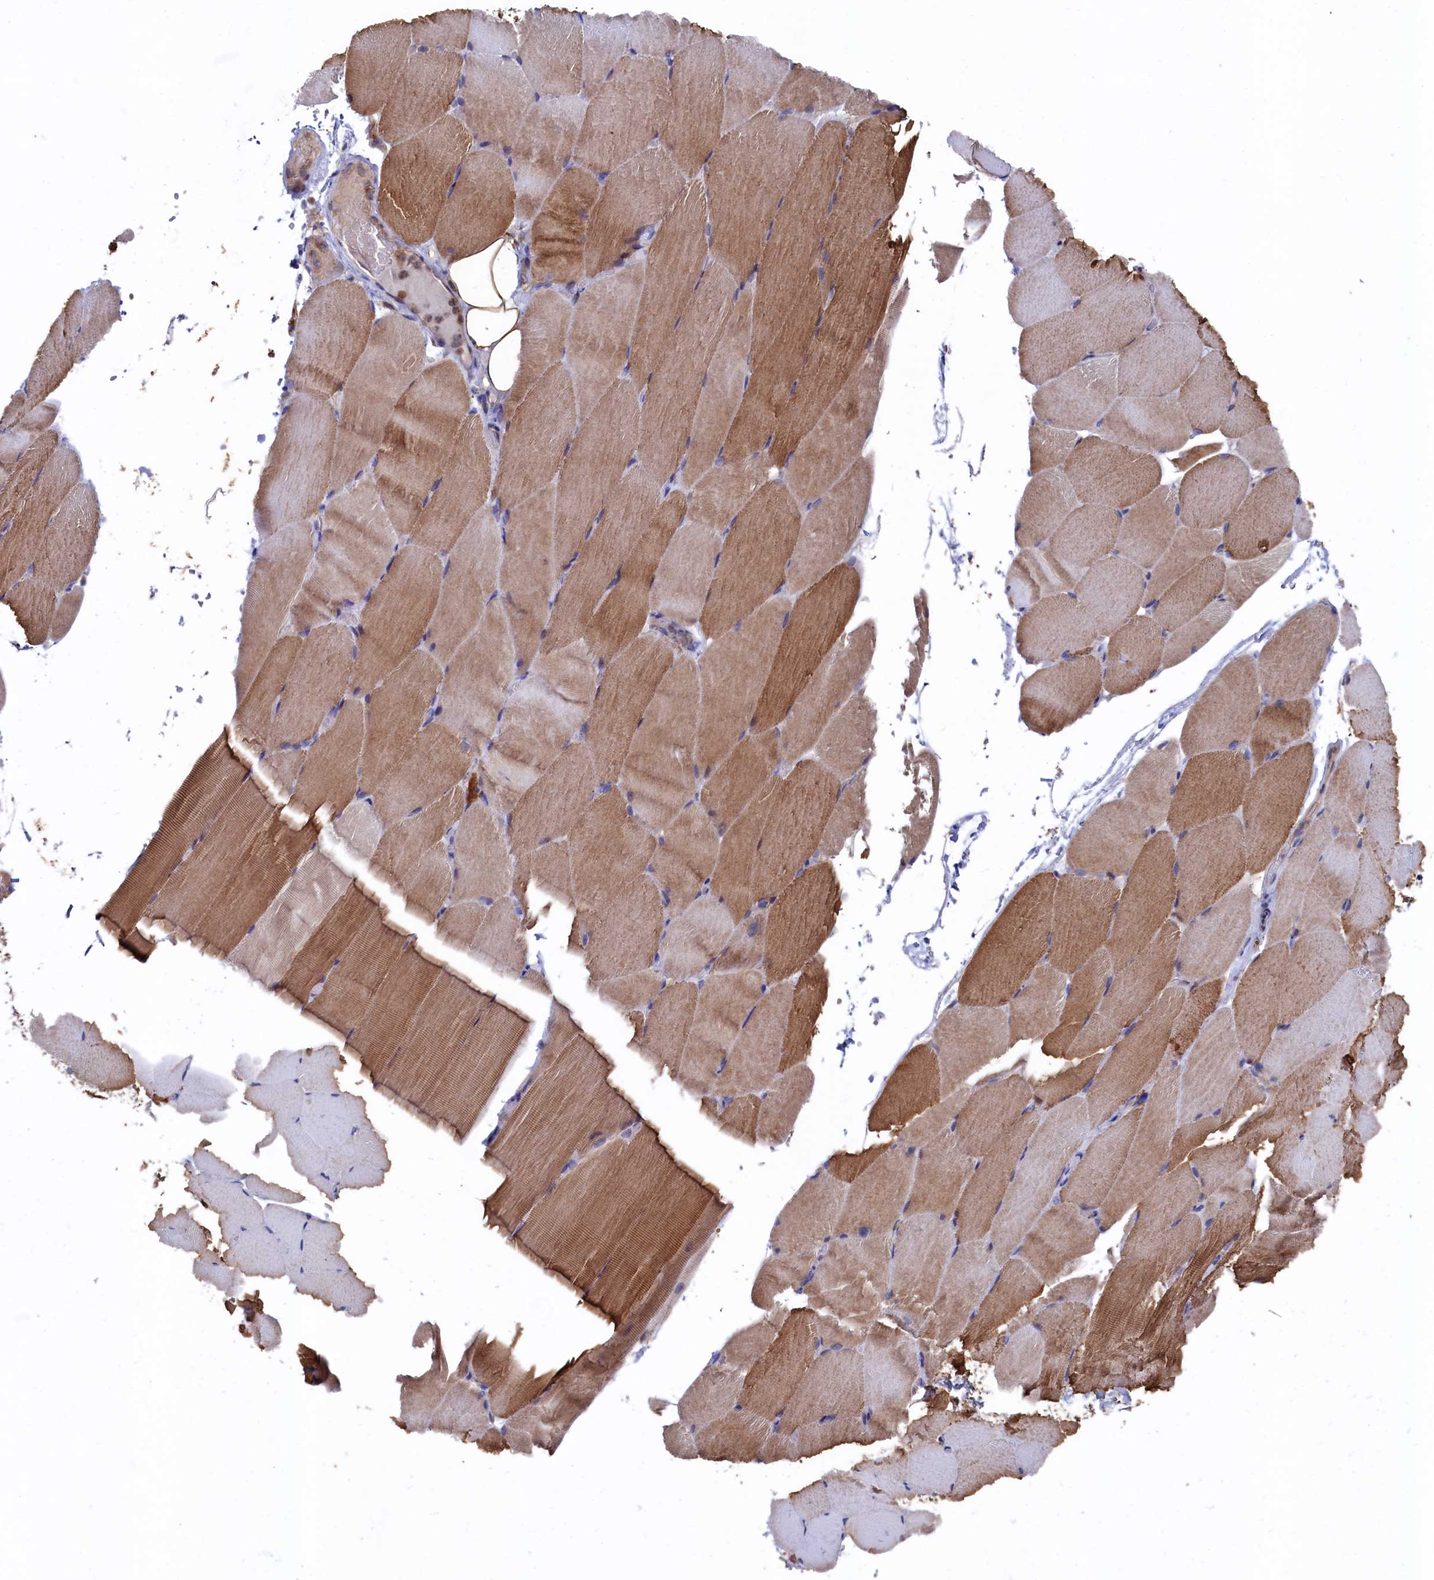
{"staining": {"intensity": "moderate", "quantity": ">75%", "location": "cytoplasmic/membranous"}, "tissue": "skeletal muscle", "cell_type": "Myocytes", "image_type": "normal", "snomed": [{"axis": "morphology", "description": "Normal tissue, NOS"}, {"axis": "topography", "description": "Skeletal muscle"}, {"axis": "topography", "description": "Parathyroid gland"}], "caption": "Moderate cytoplasmic/membranous staining is identified in about >75% of myocytes in benign skeletal muscle.", "gene": "RNH1", "patient": {"sex": "female", "age": 37}}